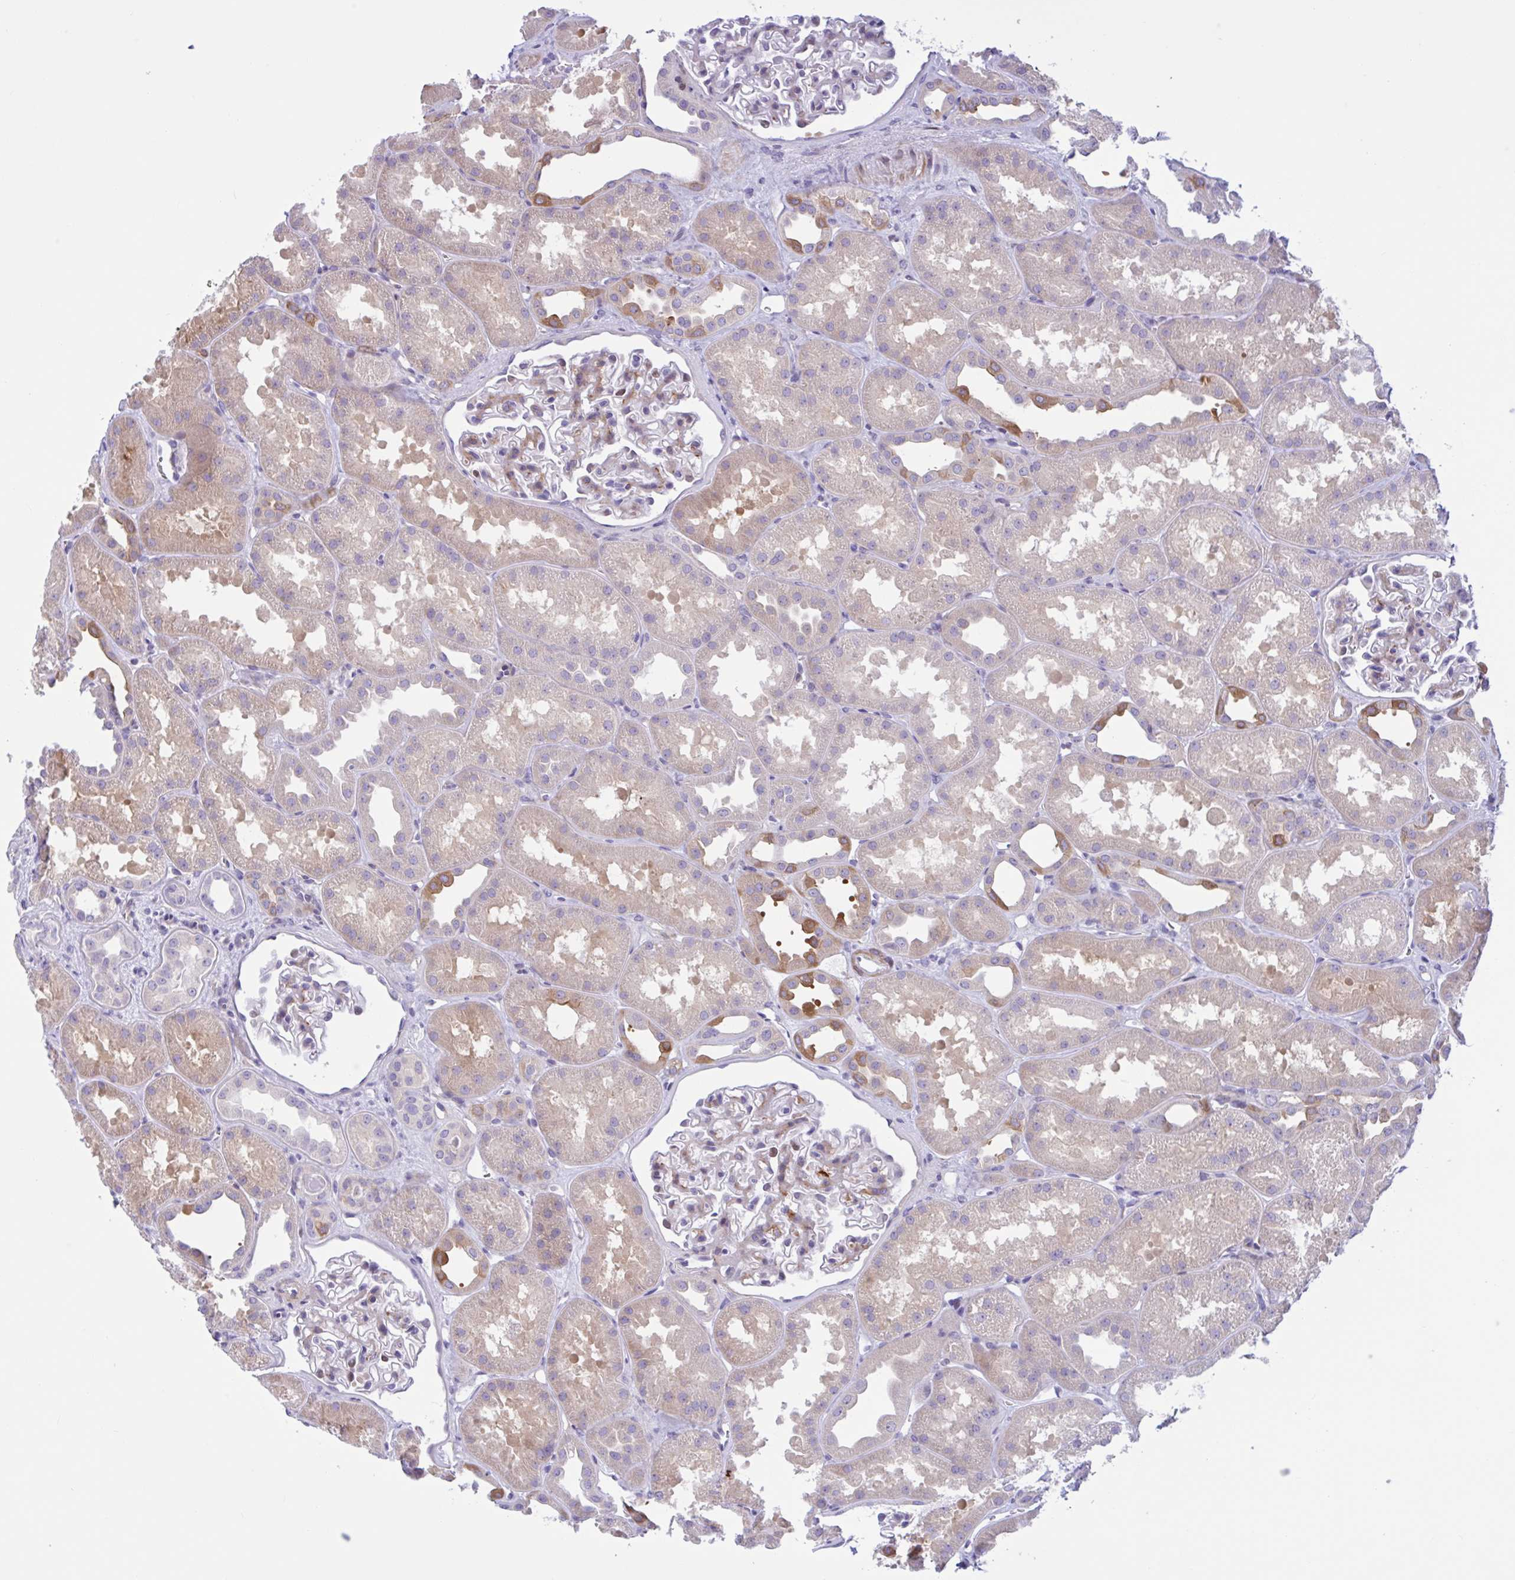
{"staining": {"intensity": "weak", "quantity": "25%-75%", "location": "cytoplasmic/membranous"}, "tissue": "kidney", "cell_type": "Cells in glomeruli", "image_type": "normal", "snomed": [{"axis": "morphology", "description": "Normal tissue, NOS"}, {"axis": "topography", "description": "Kidney"}], "caption": "Immunohistochemical staining of benign kidney shows weak cytoplasmic/membranous protein expression in approximately 25%-75% of cells in glomeruli.", "gene": "AHCYL2", "patient": {"sex": "male", "age": 61}}